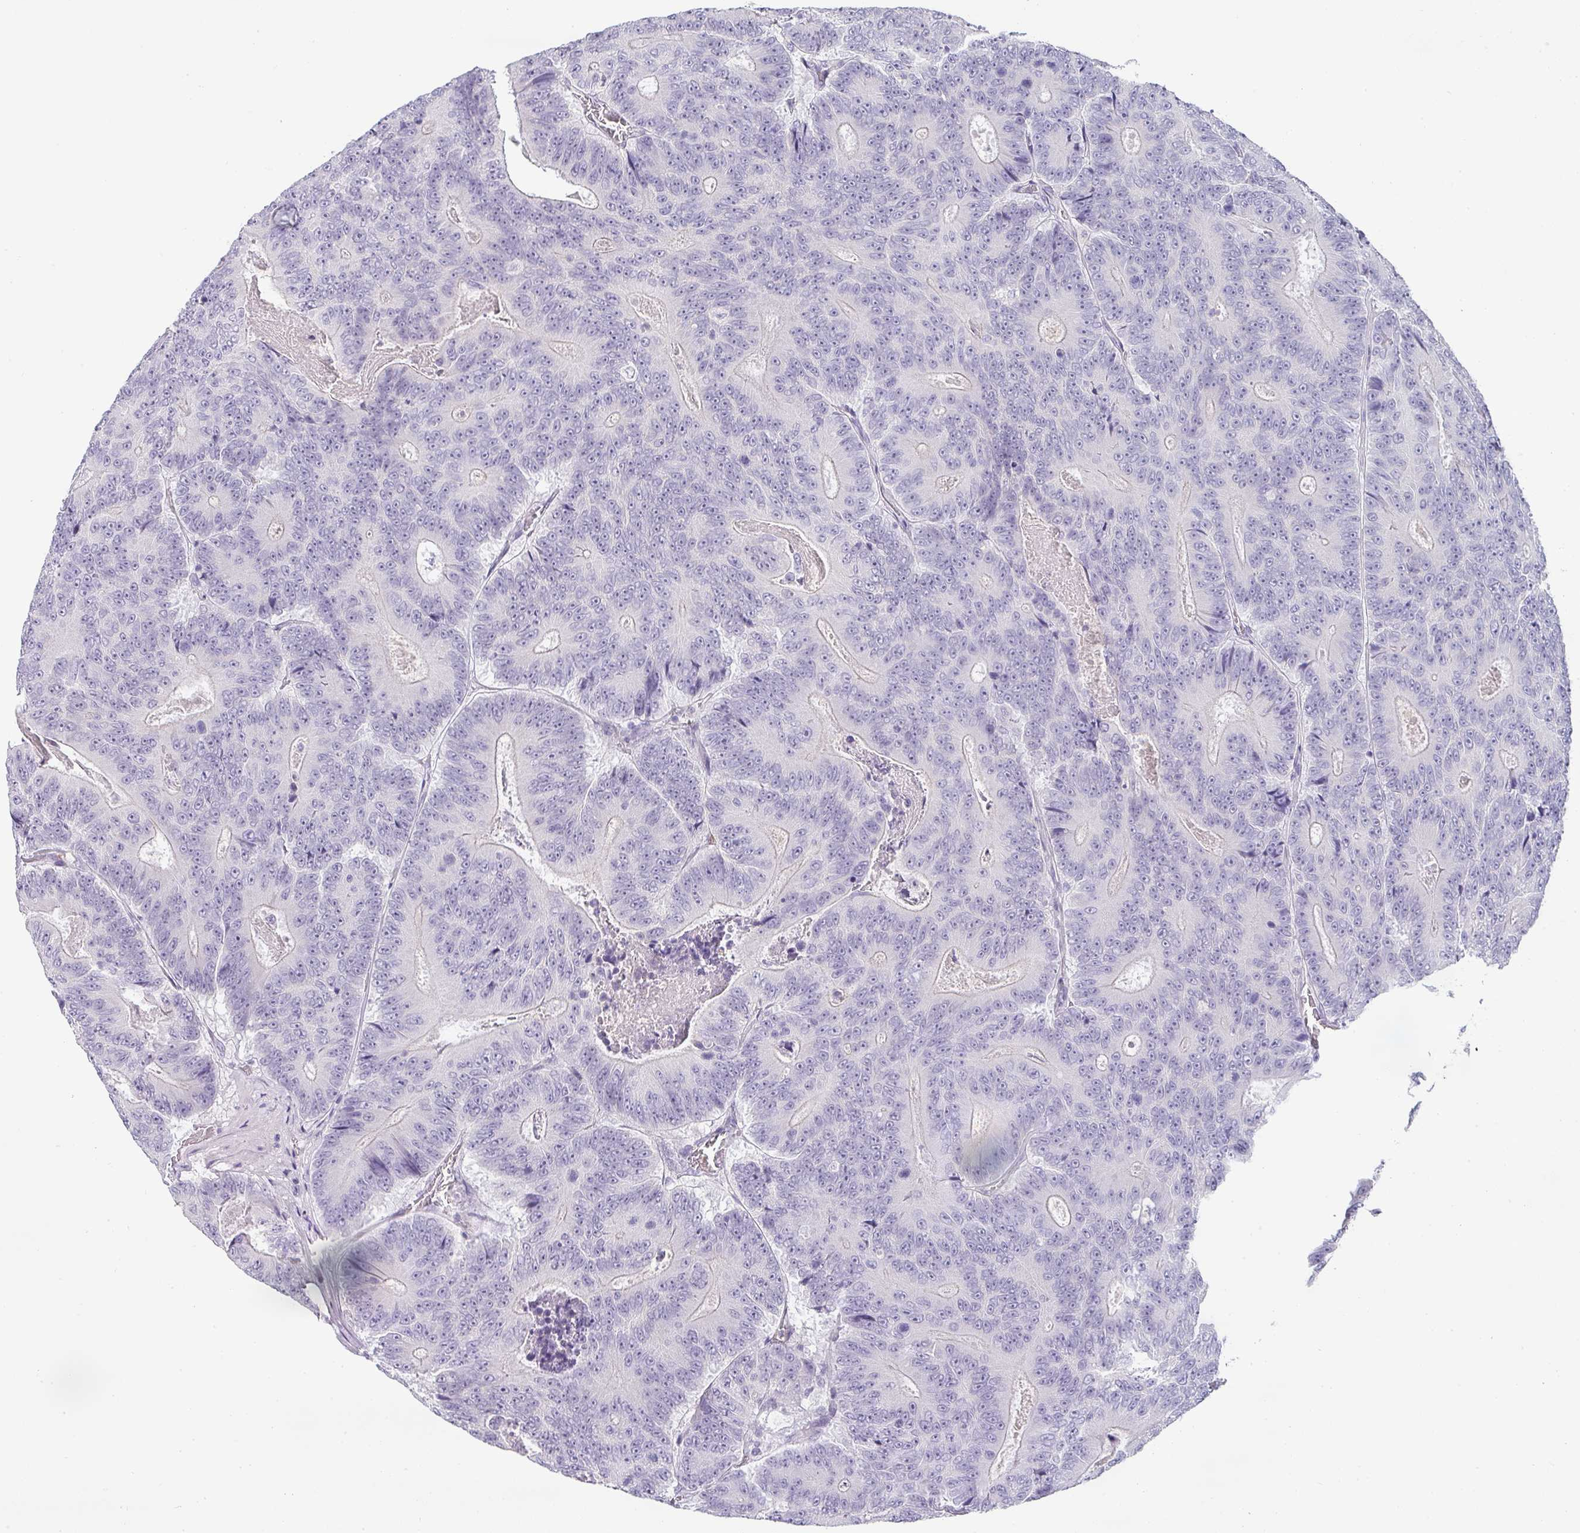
{"staining": {"intensity": "negative", "quantity": "none", "location": "none"}, "tissue": "colorectal cancer", "cell_type": "Tumor cells", "image_type": "cancer", "snomed": [{"axis": "morphology", "description": "Adenocarcinoma, NOS"}, {"axis": "topography", "description": "Colon"}], "caption": "Image shows no significant protein expression in tumor cells of colorectal cancer (adenocarcinoma). The staining was performed using DAB to visualize the protein expression in brown, while the nuclei were stained in blue with hematoxylin (Magnification: 20x).", "gene": "BTLA", "patient": {"sex": "male", "age": 83}}